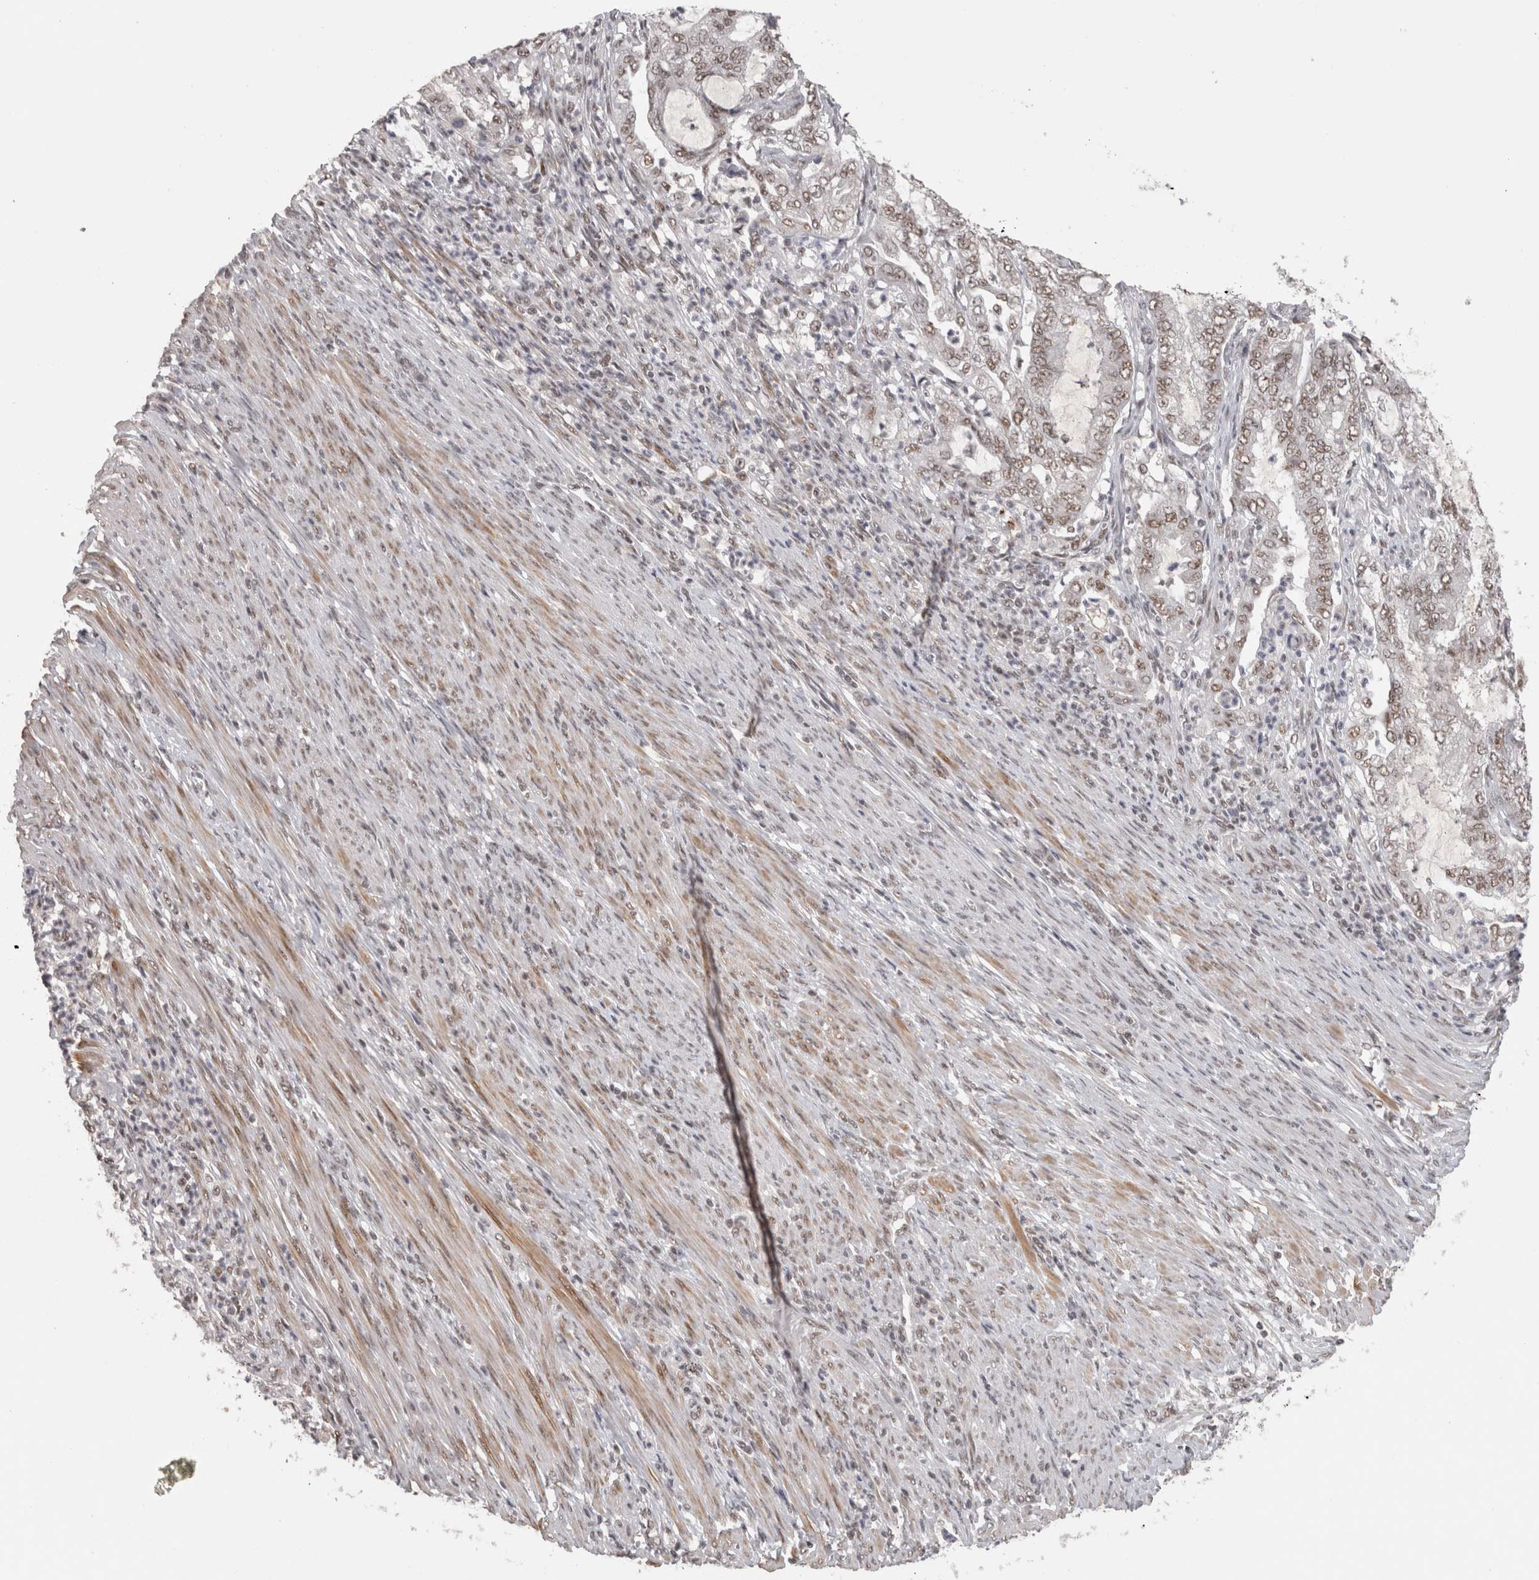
{"staining": {"intensity": "moderate", "quantity": ">75%", "location": "nuclear"}, "tissue": "endometrial cancer", "cell_type": "Tumor cells", "image_type": "cancer", "snomed": [{"axis": "morphology", "description": "Adenocarcinoma, NOS"}, {"axis": "topography", "description": "Endometrium"}], "caption": "This is a photomicrograph of IHC staining of adenocarcinoma (endometrial), which shows moderate positivity in the nuclear of tumor cells.", "gene": "ZNF830", "patient": {"sex": "female", "age": 49}}